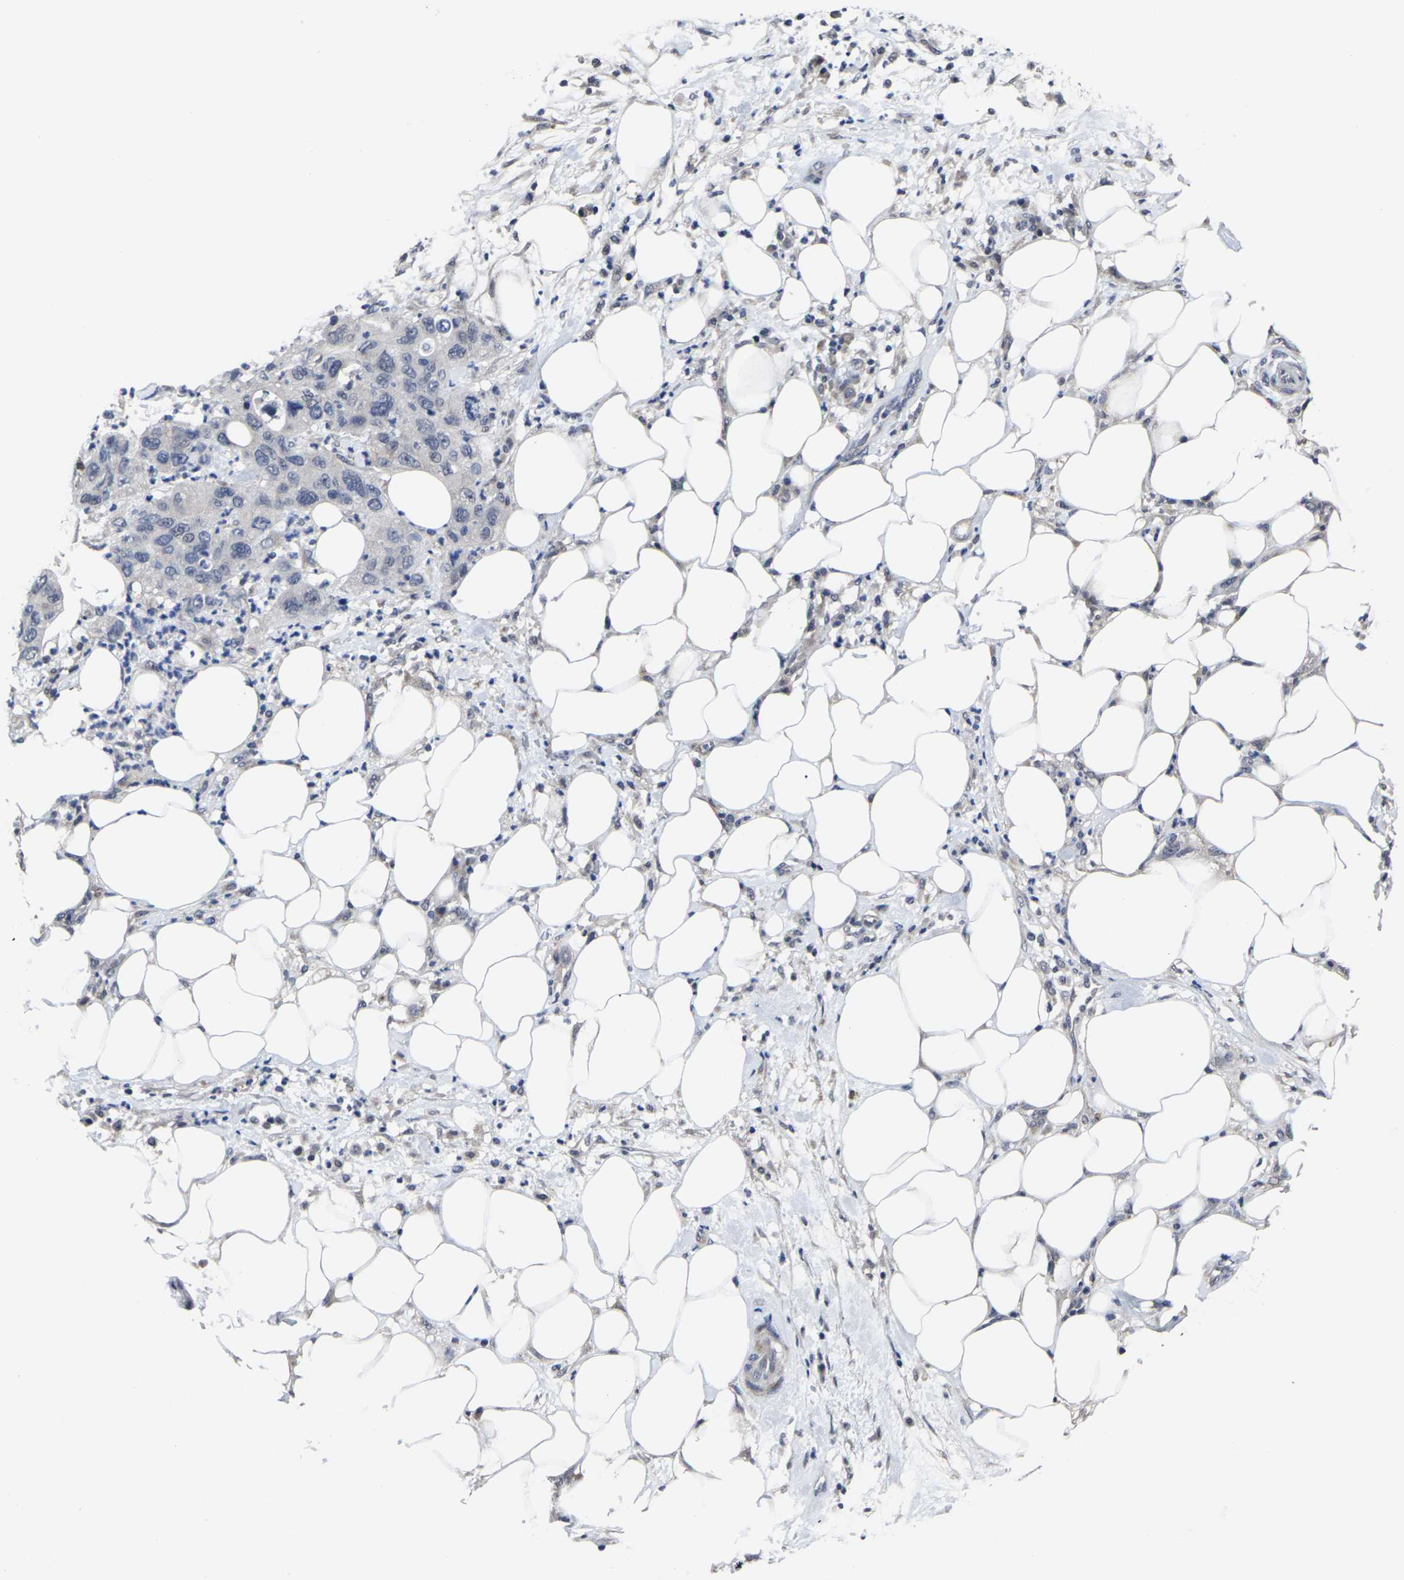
{"staining": {"intensity": "negative", "quantity": "none", "location": "none"}, "tissue": "pancreatic cancer", "cell_type": "Tumor cells", "image_type": "cancer", "snomed": [{"axis": "morphology", "description": "Adenocarcinoma, NOS"}, {"axis": "topography", "description": "Pancreas"}], "caption": "This is an immunohistochemistry image of pancreatic adenocarcinoma. There is no staining in tumor cells.", "gene": "MSANTD4", "patient": {"sex": "female", "age": 71}}